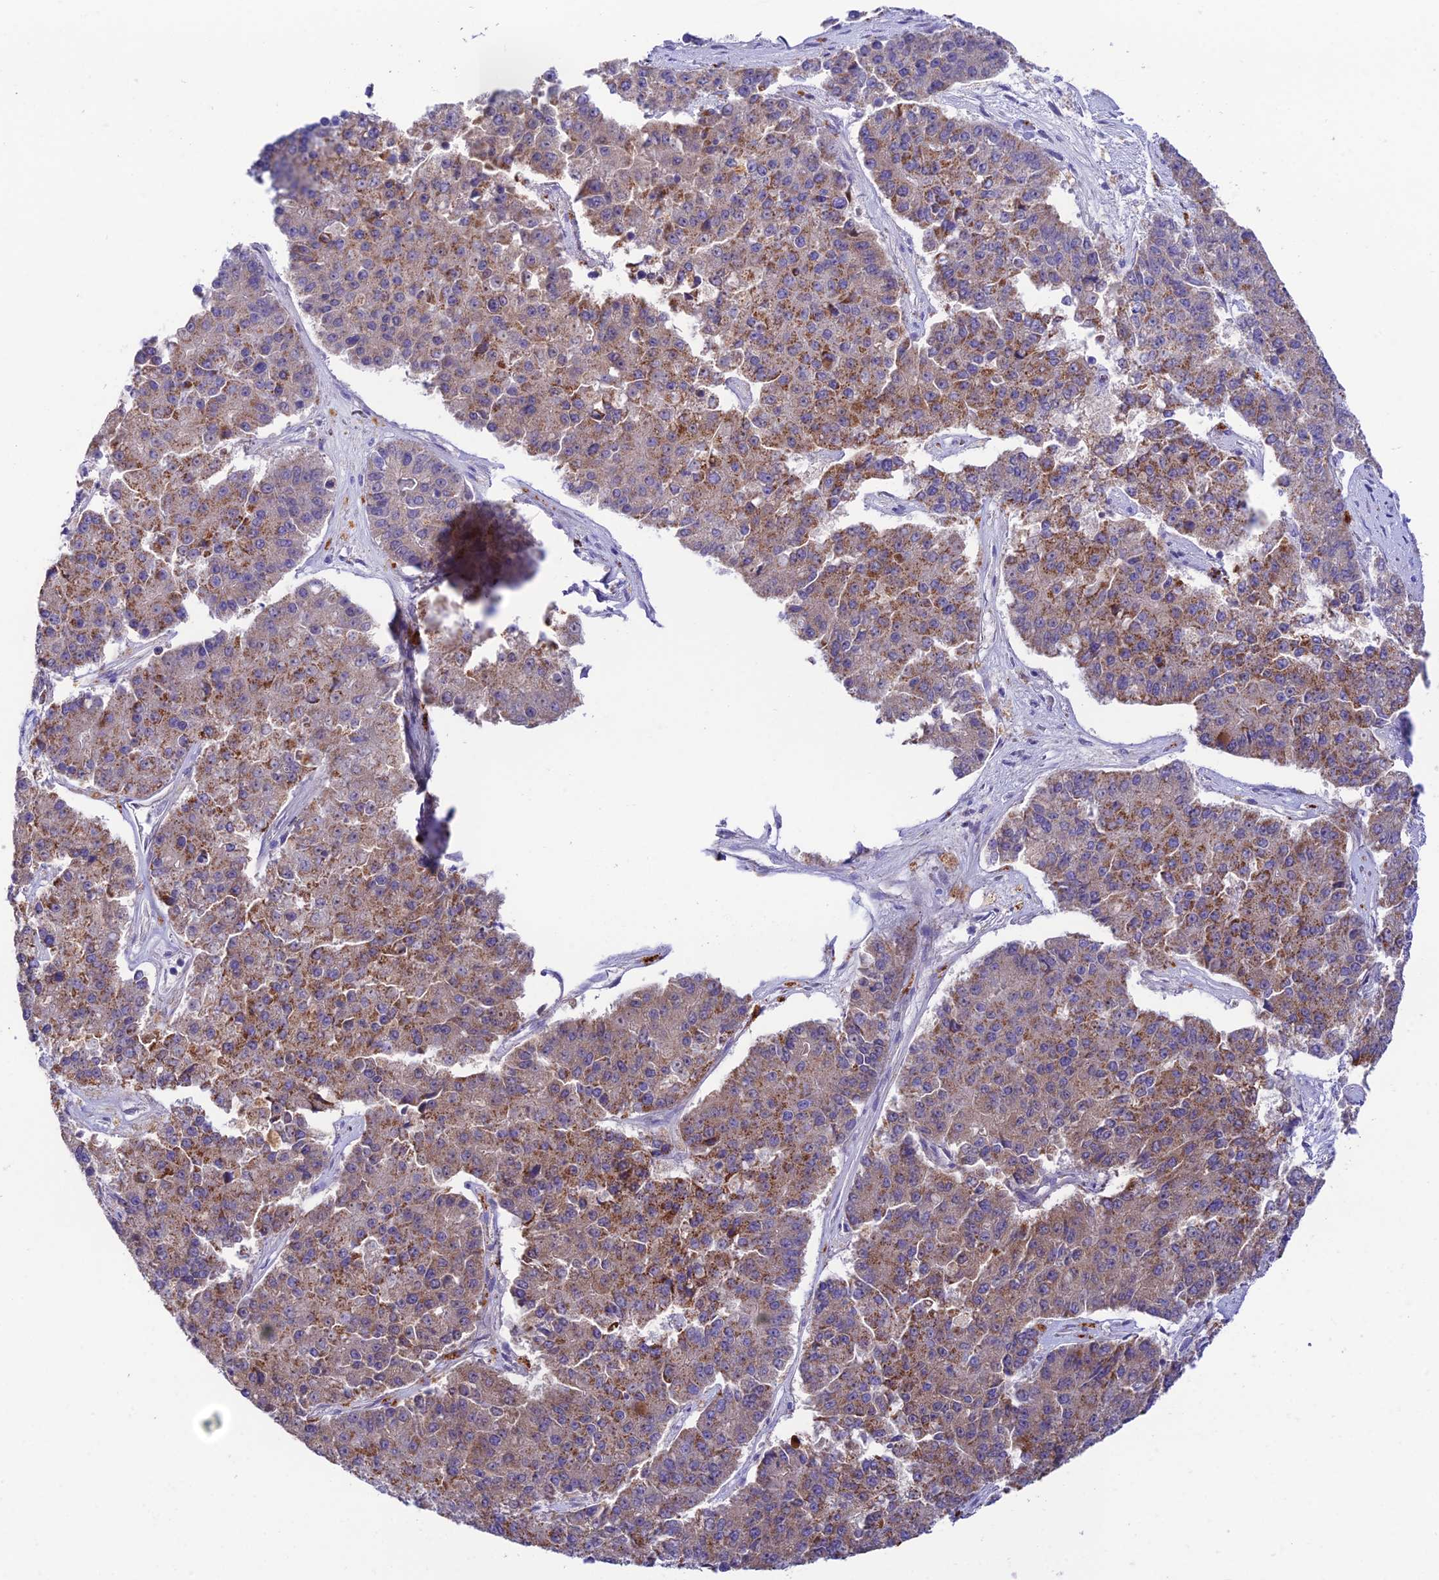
{"staining": {"intensity": "moderate", "quantity": "25%-75%", "location": "cytoplasmic/membranous"}, "tissue": "pancreatic cancer", "cell_type": "Tumor cells", "image_type": "cancer", "snomed": [{"axis": "morphology", "description": "Adenocarcinoma, NOS"}, {"axis": "topography", "description": "Pancreas"}], "caption": "Immunohistochemical staining of human pancreatic cancer (adenocarcinoma) shows moderate cytoplasmic/membranous protein positivity in approximately 25%-75% of tumor cells.", "gene": "HSDL2", "patient": {"sex": "male", "age": 50}}